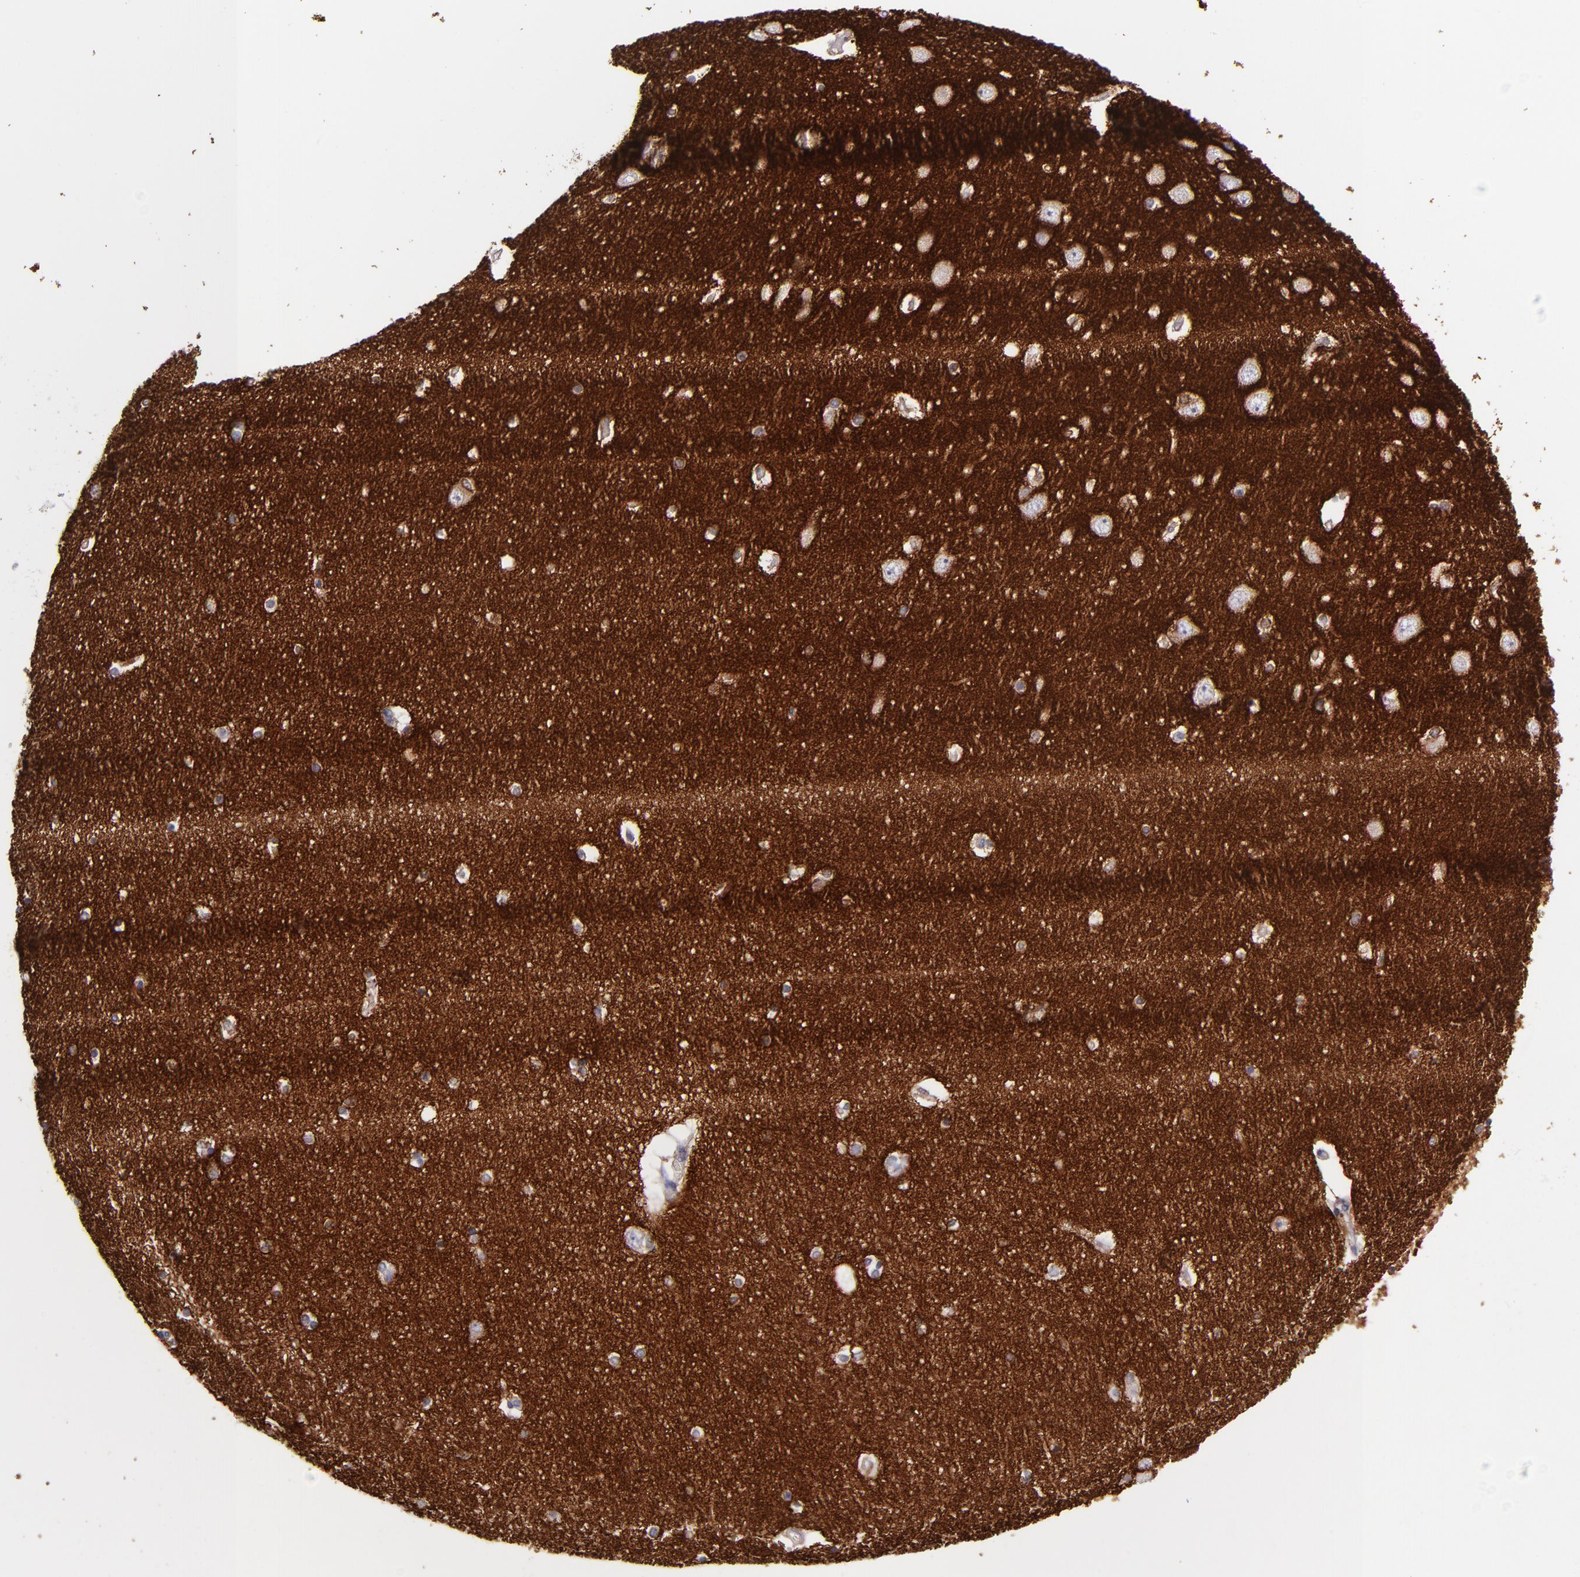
{"staining": {"intensity": "moderate", "quantity": "<25%", "location": "cytoplasmic/membranous"}, "tissue": "hippocampus", "cell_type": "Glial cells", "image_type": "normal", "snomed": [{"axis": "morphology", "description": "Normal tissue, NOS"}, {"axis": "topography", "description": "Hippocampus"}], "caption": "Protein expression analysis of unremarkable human hippocampus reveals moderate cytoplasmic/membranous expression in approximately <25% of glial cells.", "gene": "C5AR1", "patient": {"sex": "female", "age": 54}}